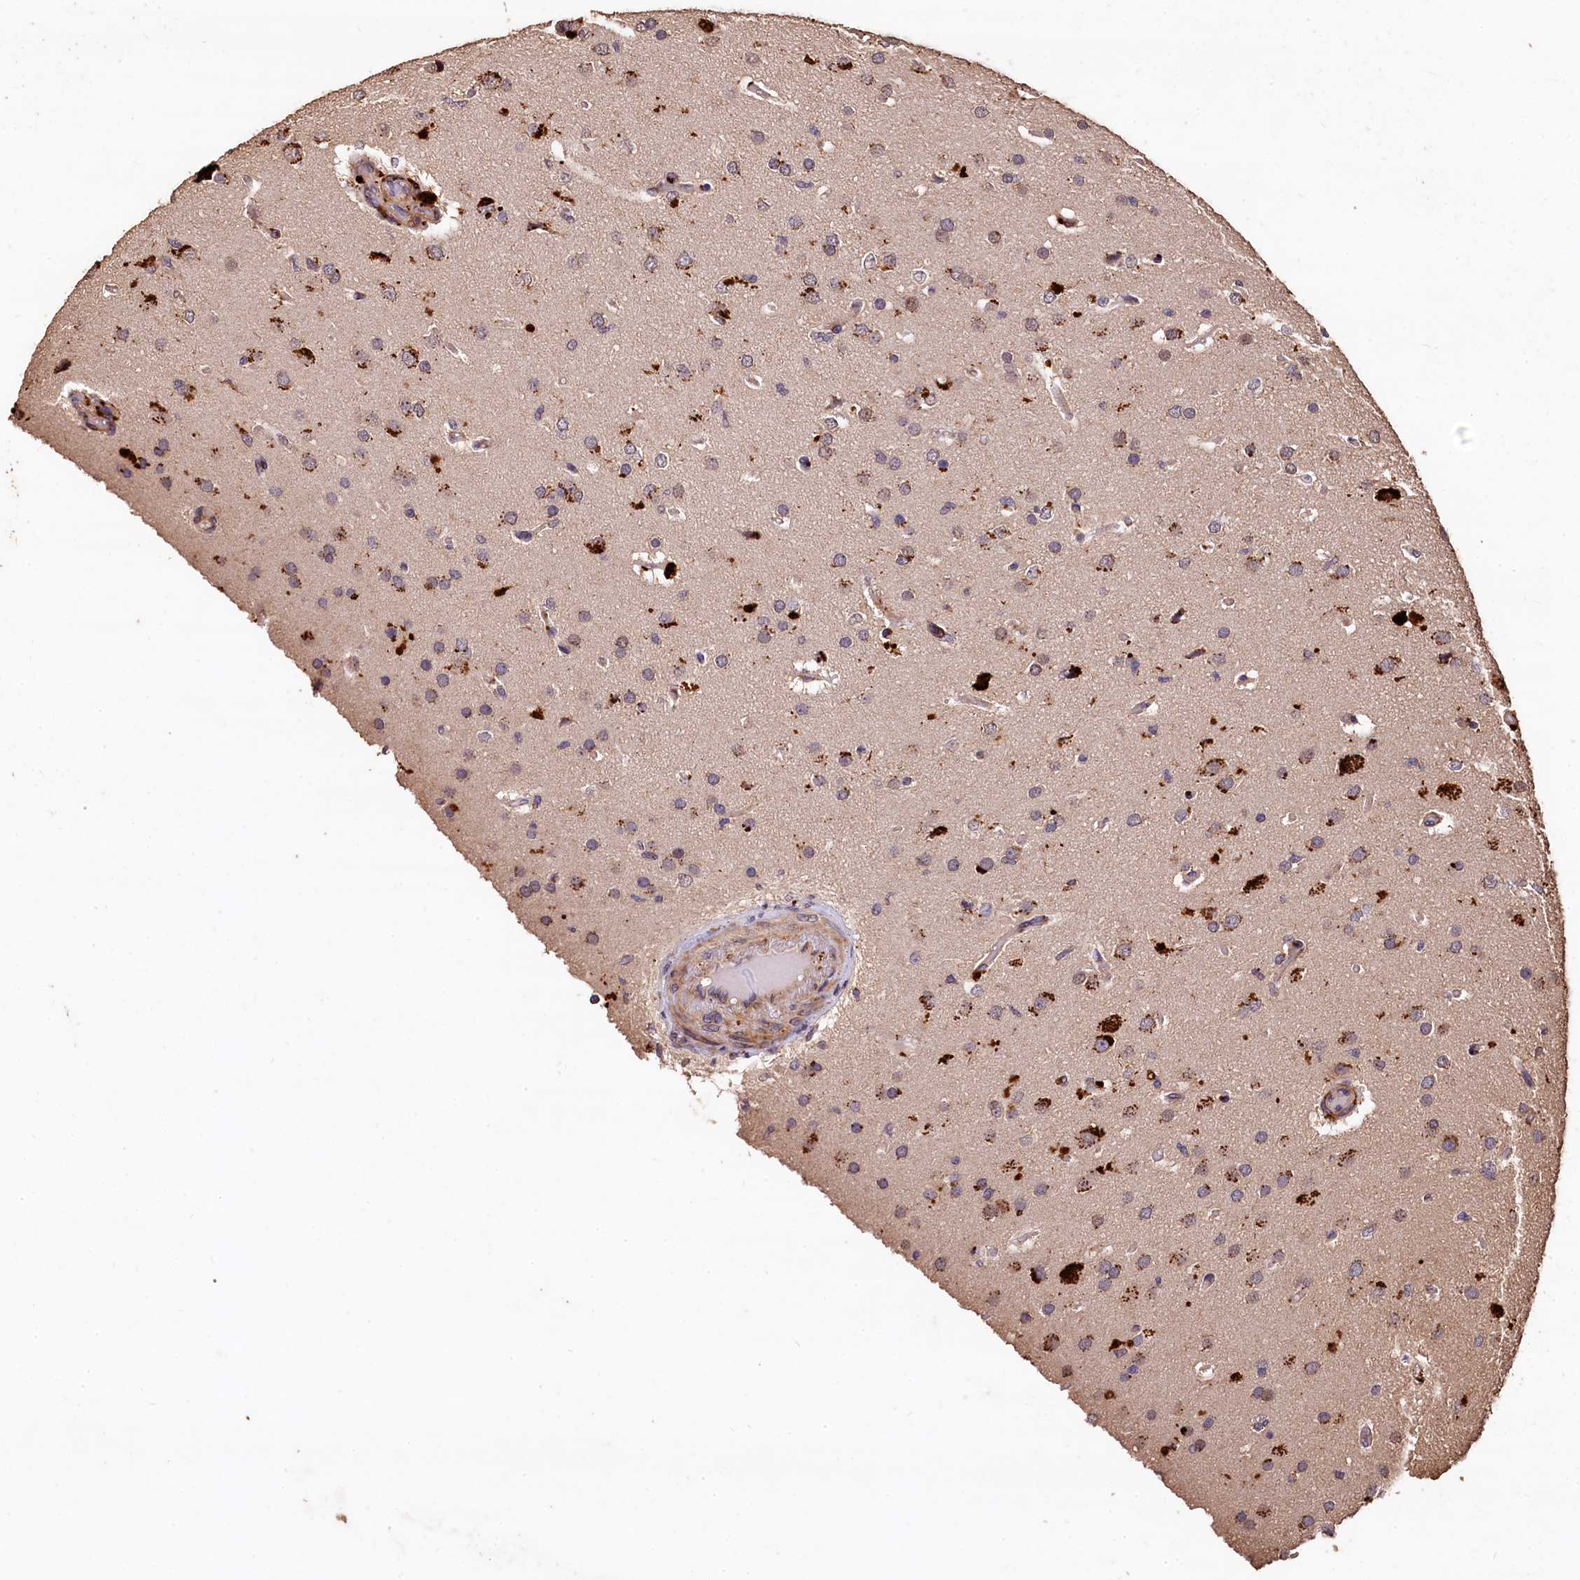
{"staining": {"intensity": "moderate", "quantity": "25%-75%", "location": "cytoplasmic/membranous"}, "tissue": "glioma", "cell_type": "Tumor cells", "image_type": "cancer", "snomed": [{"axis": "morphology", "description": "Glioma, malignant, High grade"}, {"axis": "topography", "description": "Brain"}], "caption": "Human glioma stained with a protein marker demonstrates moderate staining in tumor cells.", "gene": "LSM4", "patient": {"sex": "female", "age": 74}}